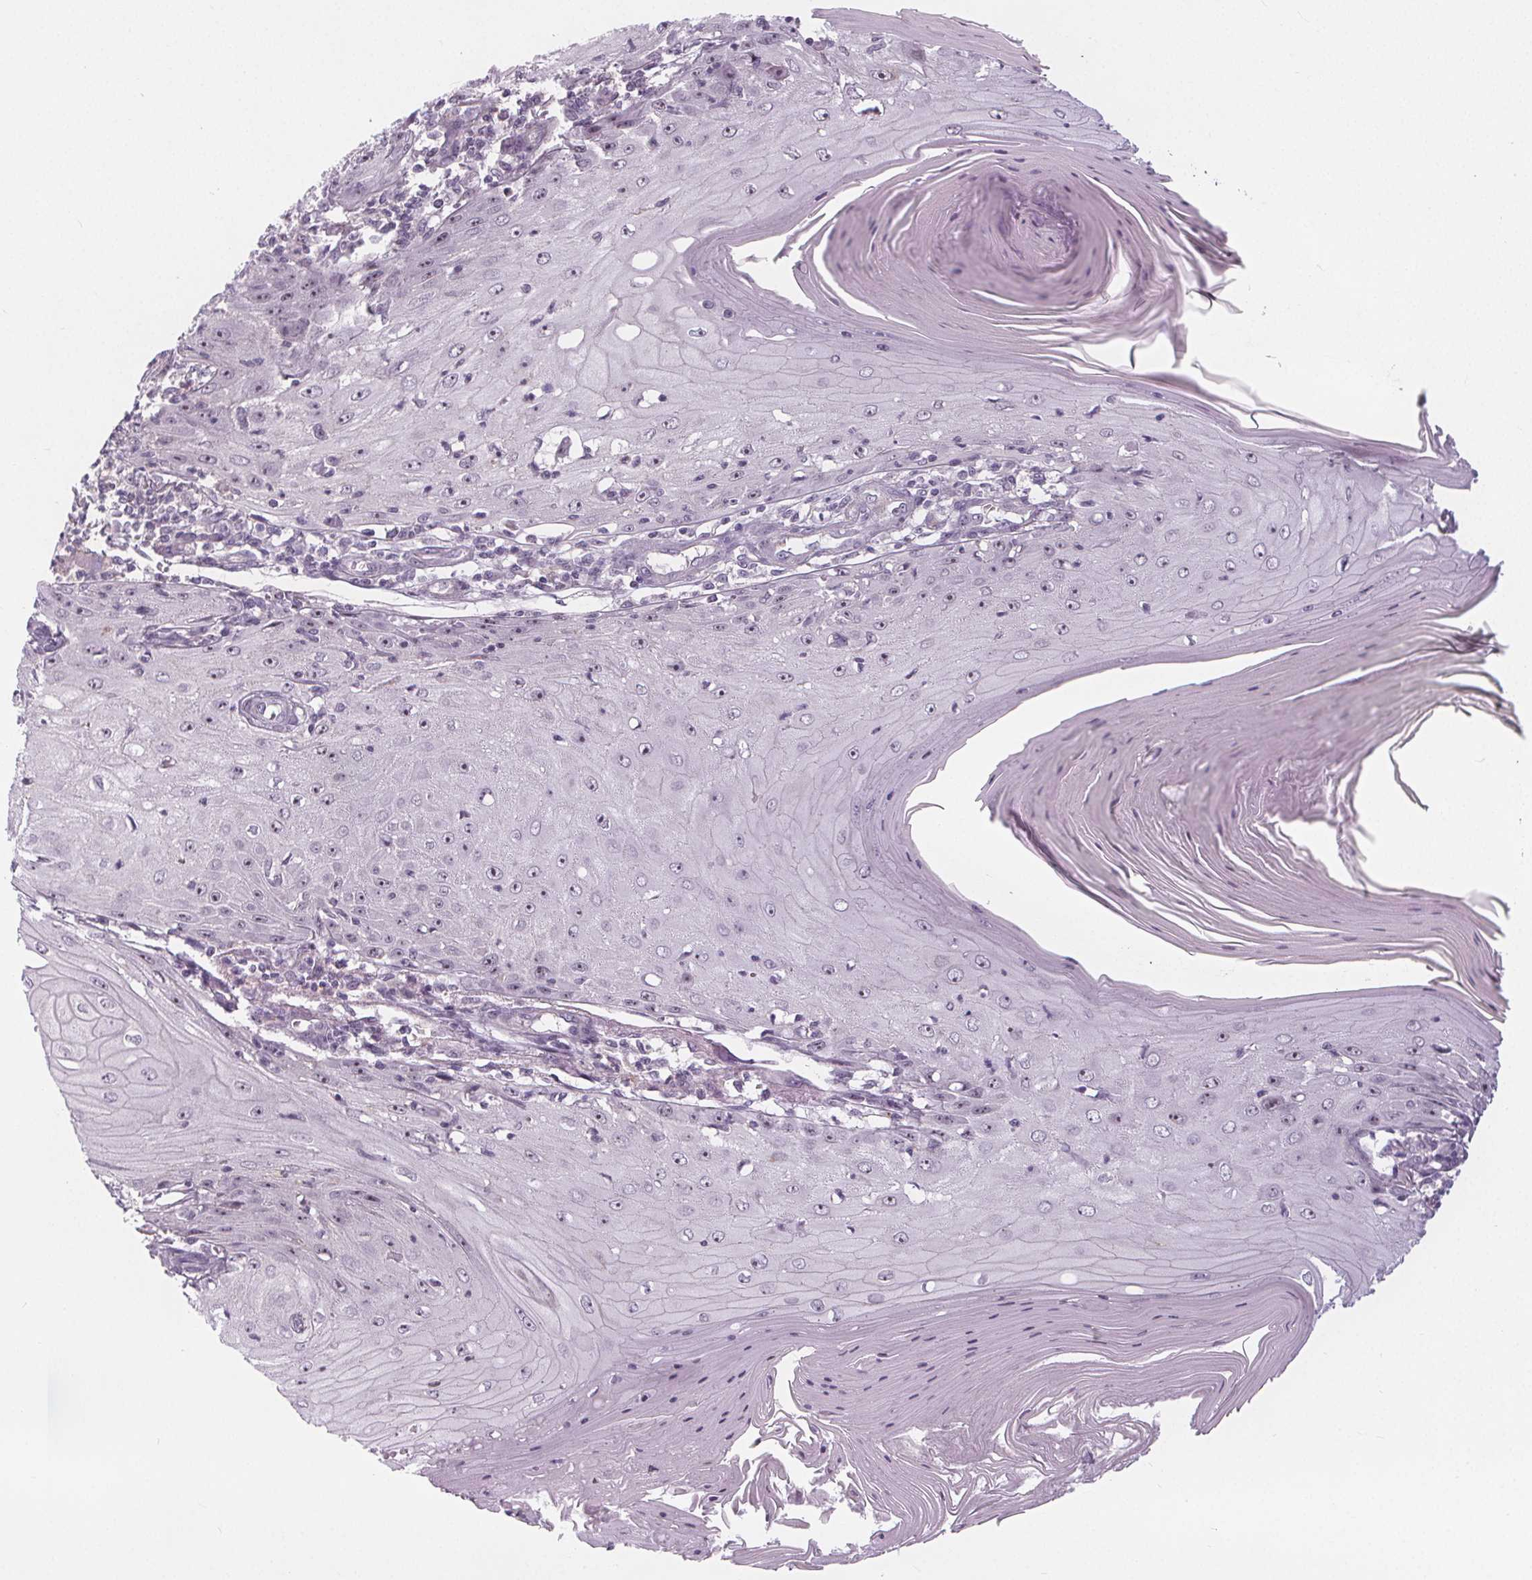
{"staining": {"intensity": "moderate", "quantity": "<25%", "location": "nuclear"}, "tissue": "skin cancer", "cell_type": "Tumor cells", "image_type": "cancer", "snomed": [{"axis": "morphology", "description": "Squamous cell carcinoma, NOS"}, {"axis": "topography", "description": "Skin"}], "caption": "Protein expression analysis of human skin cancer (squamous cell carcinoma) reveals moderate nuclear staining in about <25% of tumor cells.", "gene": "NOLC1", "patient": {"sex": "female", "age": 73}}